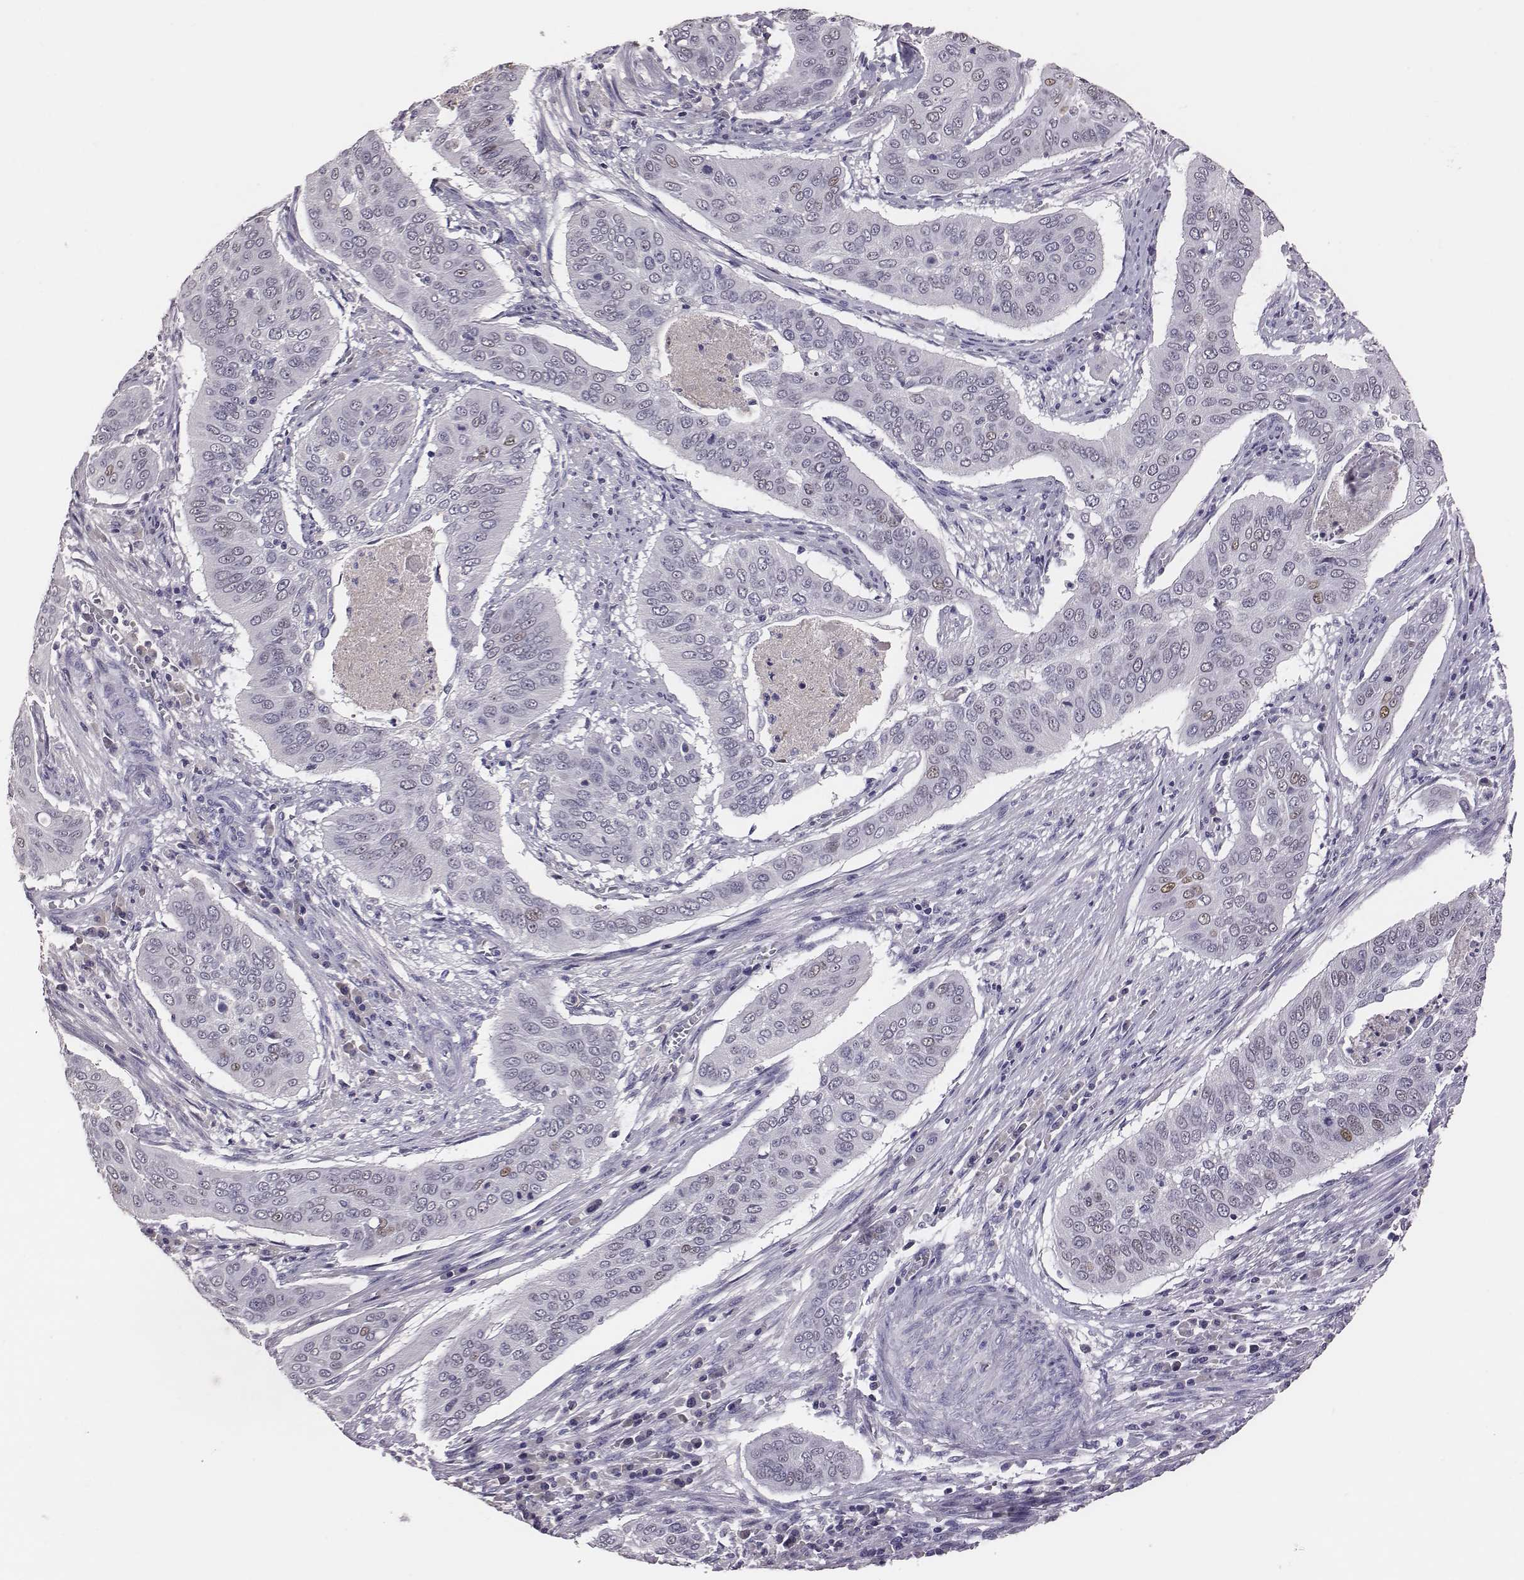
{"staining": {"intensity": "negative", "quantity": "none", "location": "none"}, "tissue": "cervical cancer", "cell_type": "Tumor cells", "image_type": "cancer", "snomed": [{"axis": "morphology", "description": "Squamous cell carcinoma, NOS"}, {"axis": "topography", "description": "Cervix"}], "caption": "This is an immunohistochemistry (IHC) photomicrograph of cervical squamous cell carcinoma. There is no staining in tumor cells.", "gene": "EN1", "patient": {"sex": "female", "age": 39}}